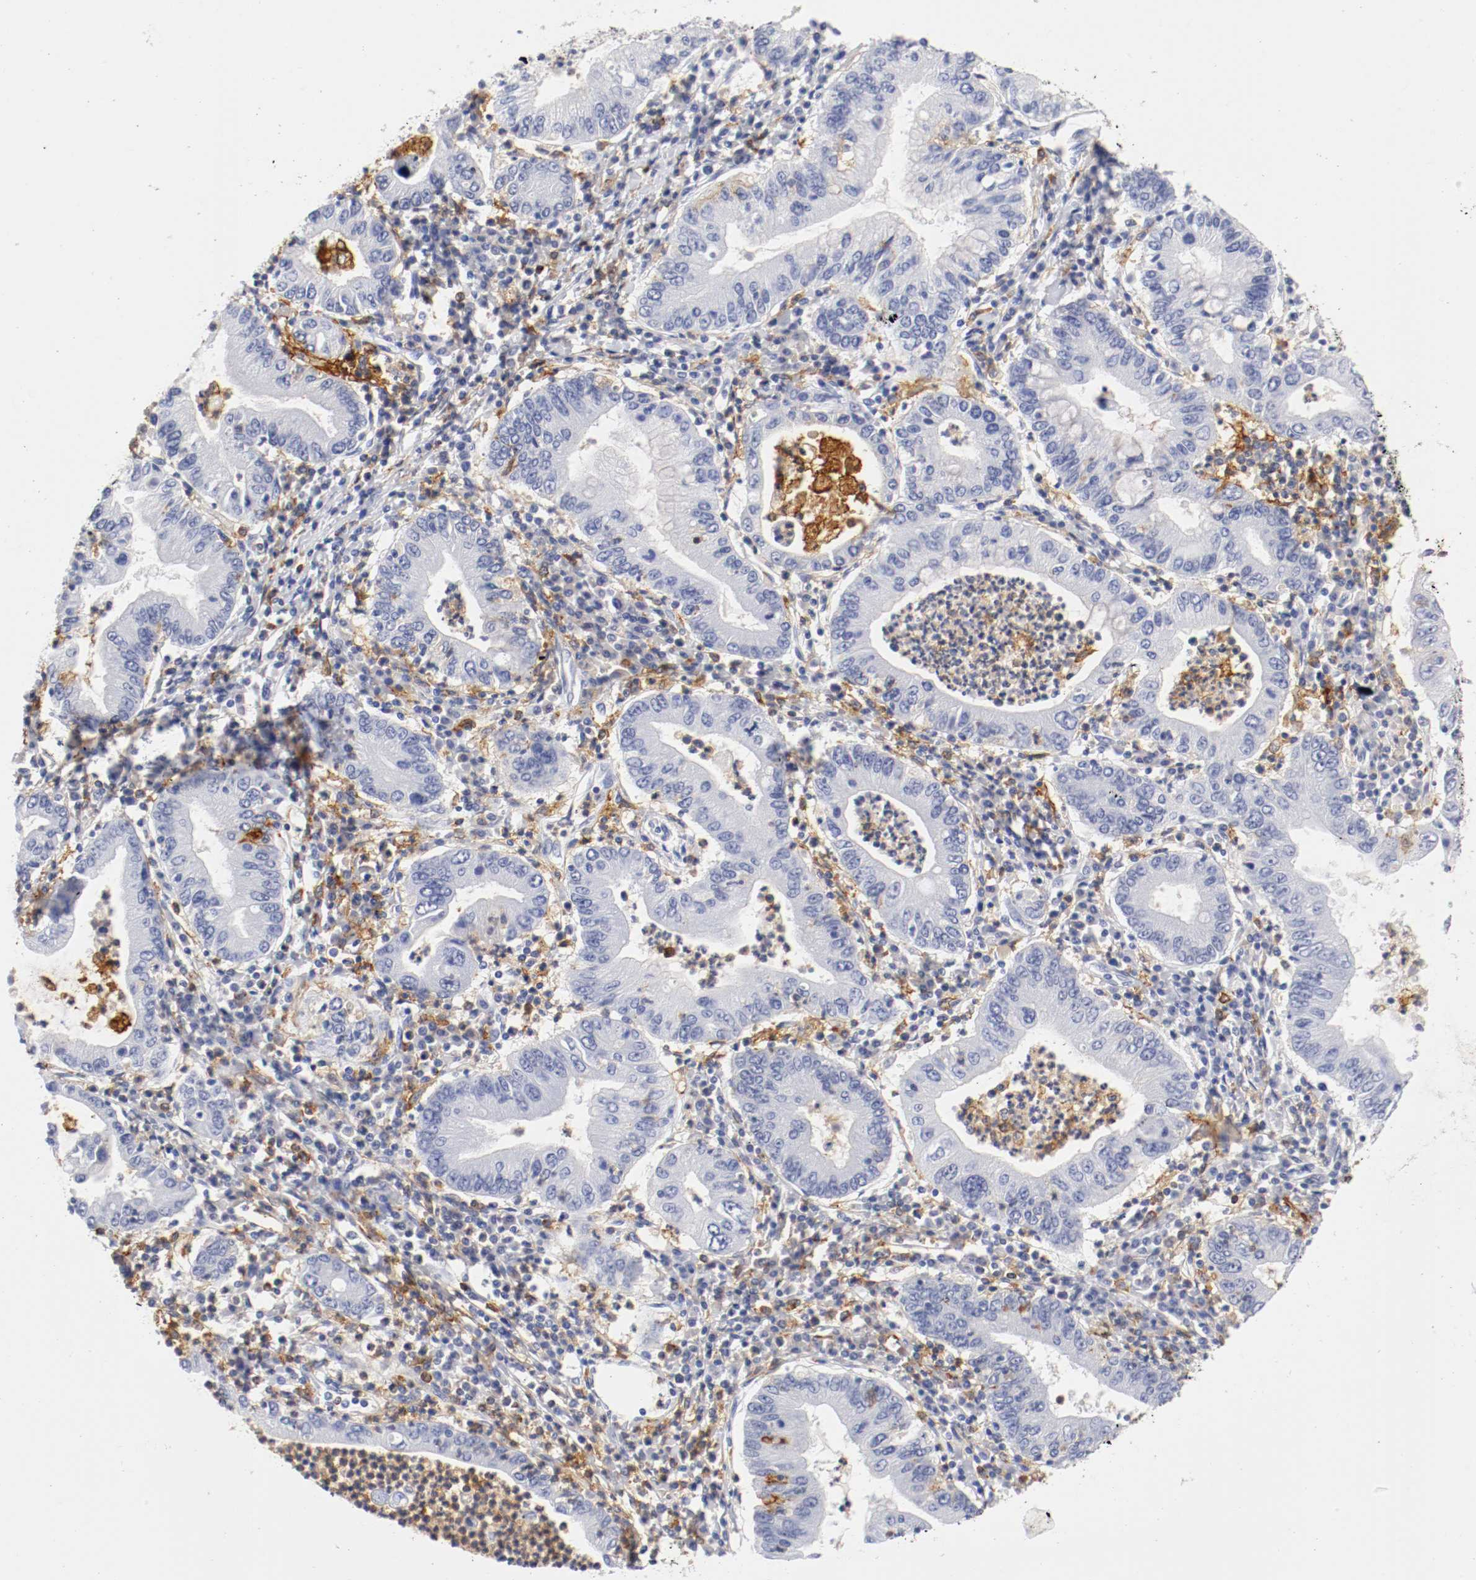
{"staining": {"intensity": "negative", "quantity": "none", "location": "none"}, "tissue": "stomach cancer", "cell_type": "Tumor cells", "image_type": "cancer", "snomed": [{"axis": "morphology", "description": "Normal tissue, NOS"}, {"axis": "morphology", "description": "Adenocarcinoma, NOS"}, {"axis": "topography", "description": "Esophagus"}, {"axis": "topography", "description": "Stomach, upper"}, {"axis": "topography", "description": "Peripheral nerve tissue"}], "caption": "The micrograph displays no staining of tumor cells in stomach cancer.", "gene": "ITGAX", "patient": {"sex": "male", "age": 62}}